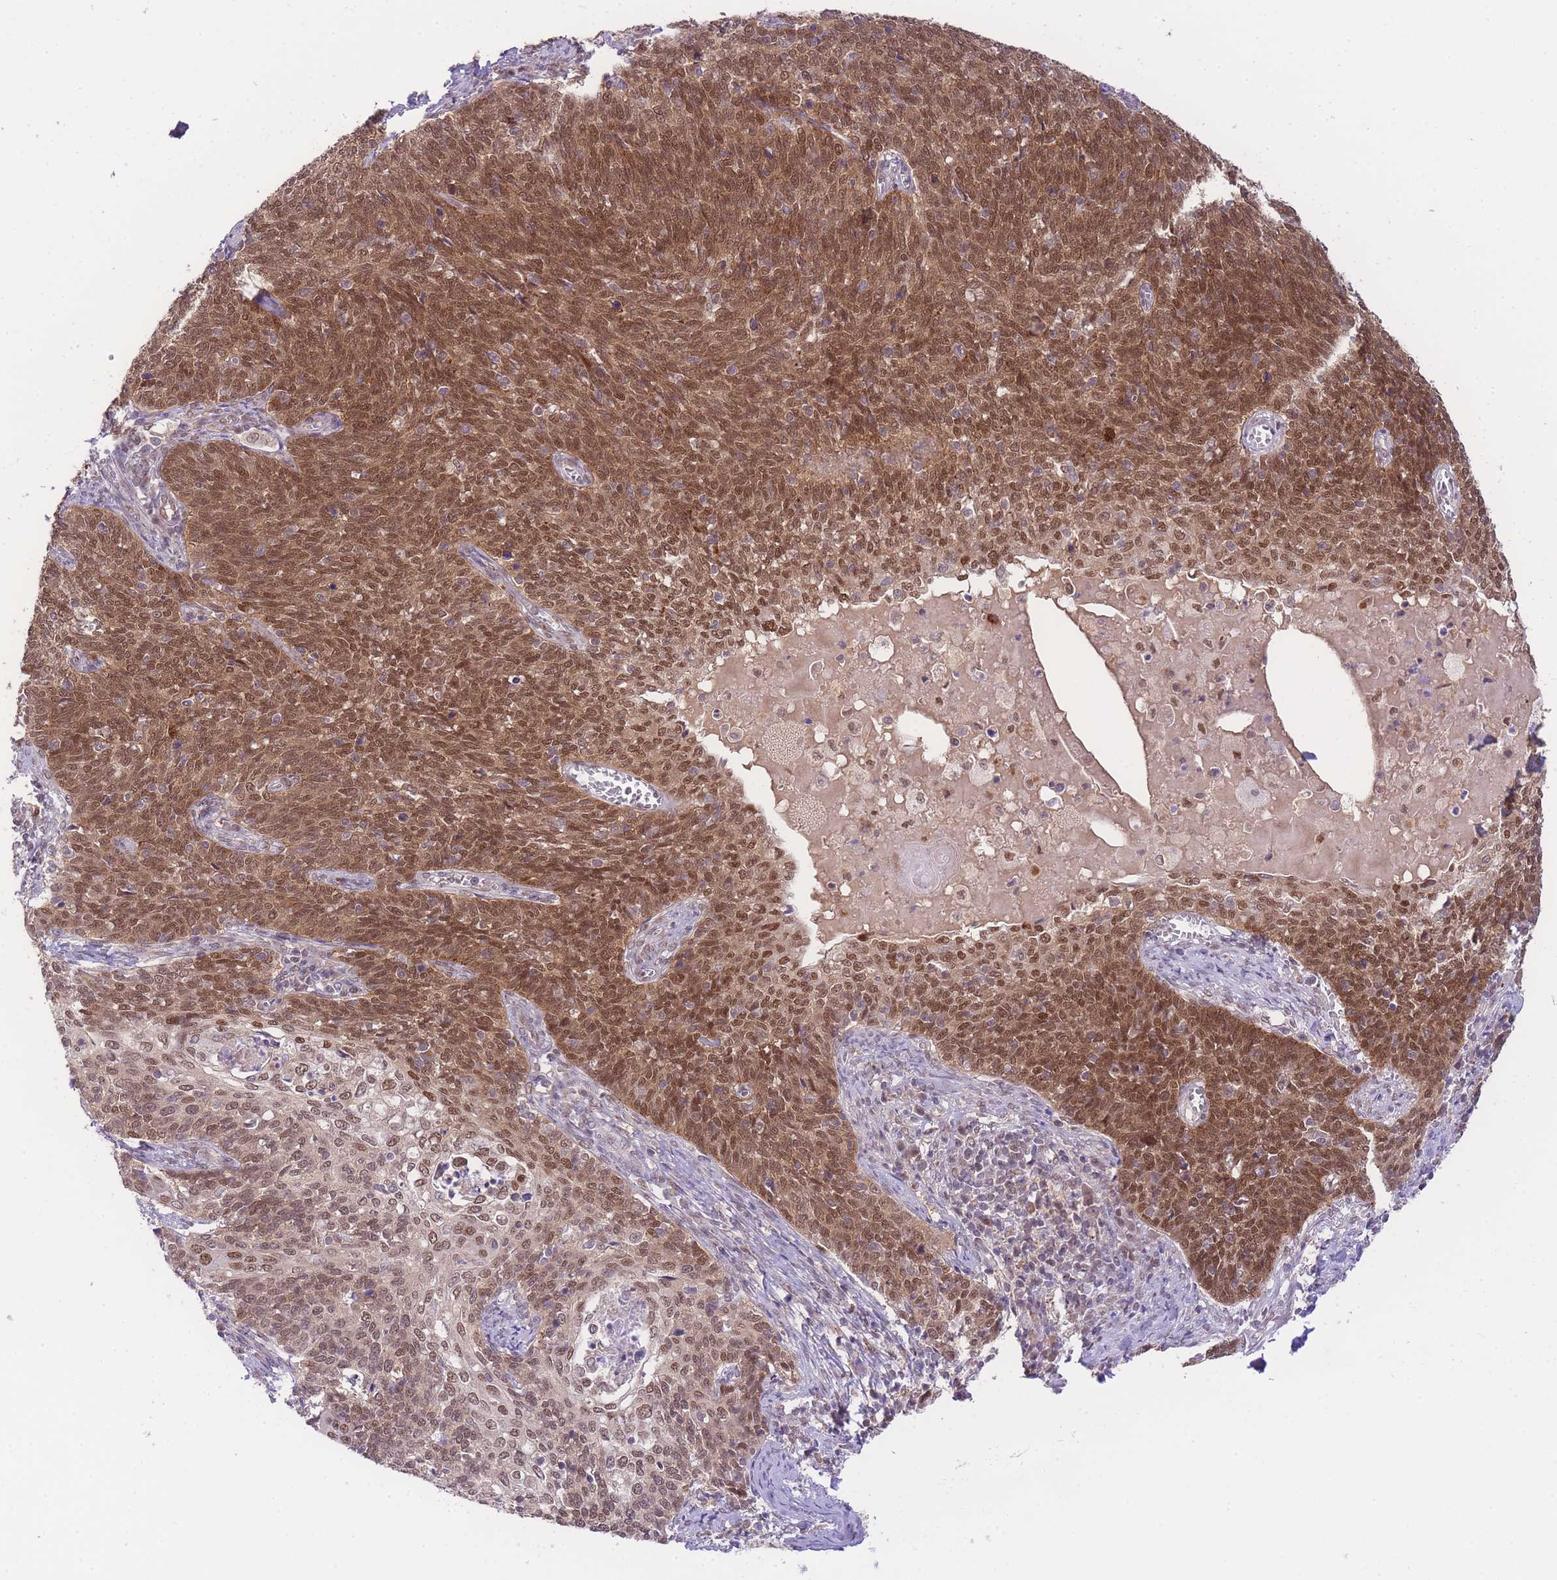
{"staining": {"intensity": "moderate", "quantity": ">75%", "location": "cytoplasmic/membranous,nuclear"}, "tissue": "cervical cancer", "cell_type": "Tumor cells", "image_type": "cancer", "snomed": [{"axis": "morphology", "description": "Squamous cell carcinoma, NOS"}, {"axis": "topography", "description": "Cervix"}], "caption": "The photomicrograph displays immunohistochemical staining of squamous cell carcinoma (cervical). There is moderate cytoplasmic/membranous and nuclear staining is seen in about >75% of tumor cells. The staining was performed using DAB (3,3'-diaminobenzidine), with brown indicating positive protein expression. Nuclei are stained blue with hematoxylin.", "gene": "UBXN7", "patient": {"sex": "female", "age": 39}}